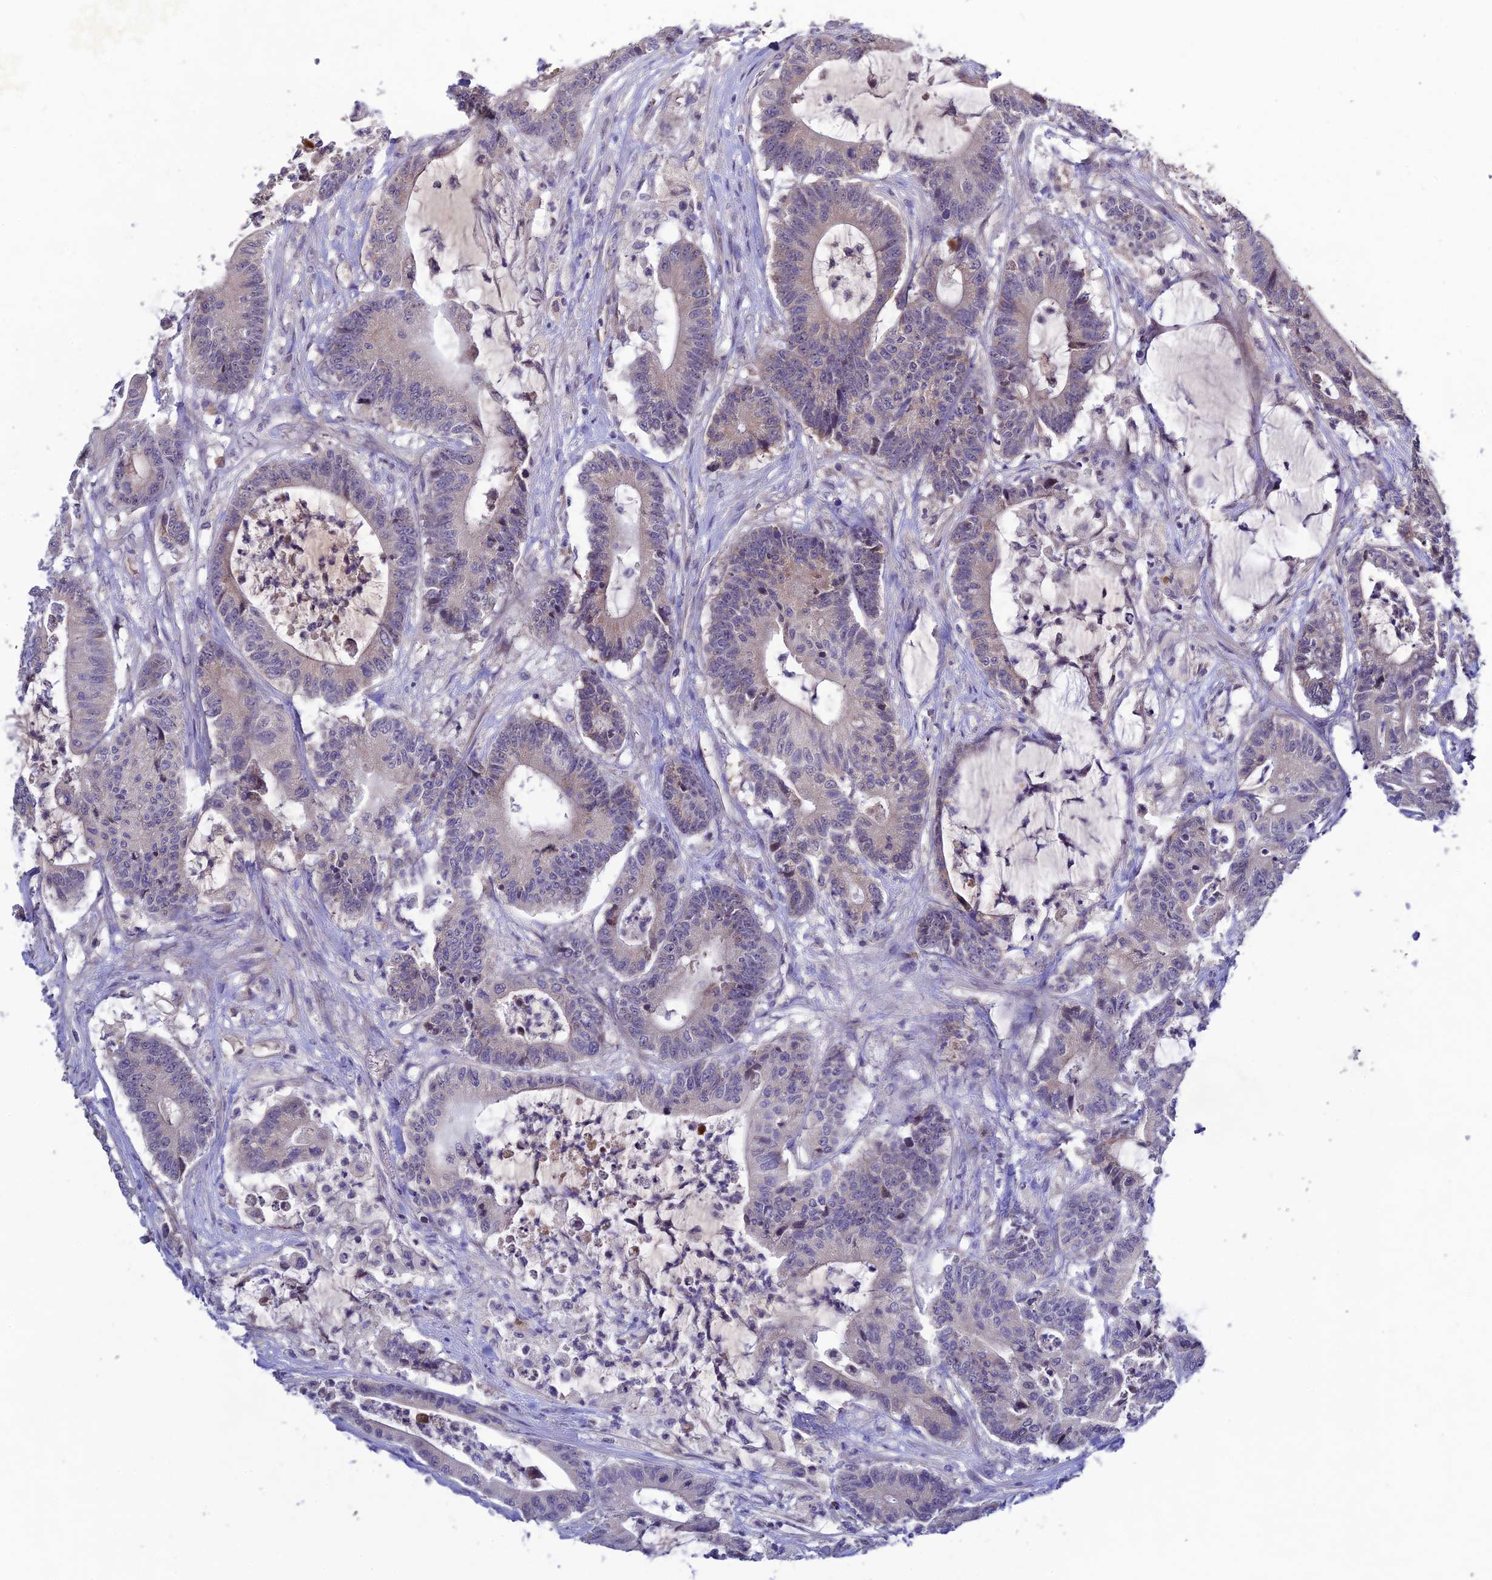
{"staining": {"intensity": "negative", "quantity": "none", "location": "none"}, "tissue": "colorectal cancer", "cell_type": "Tumor cells", "image_type": "cancer", "snomed": [{"axis": "morphology", "description": "Adenocarcinoma, NOS"}, {"axis": "topography", "description": "Colon"}], "caption": "Immunohistochemistry (IHC) micrograph of neoplastic tissue: human adenocarcinoma (colorectal) stained with DAB (3,3'-diaminobenzidine) displays no significant protein positivity in tumor cells.", "gene": "CHST5", "patient": {"sex": "female", "age": 84}}